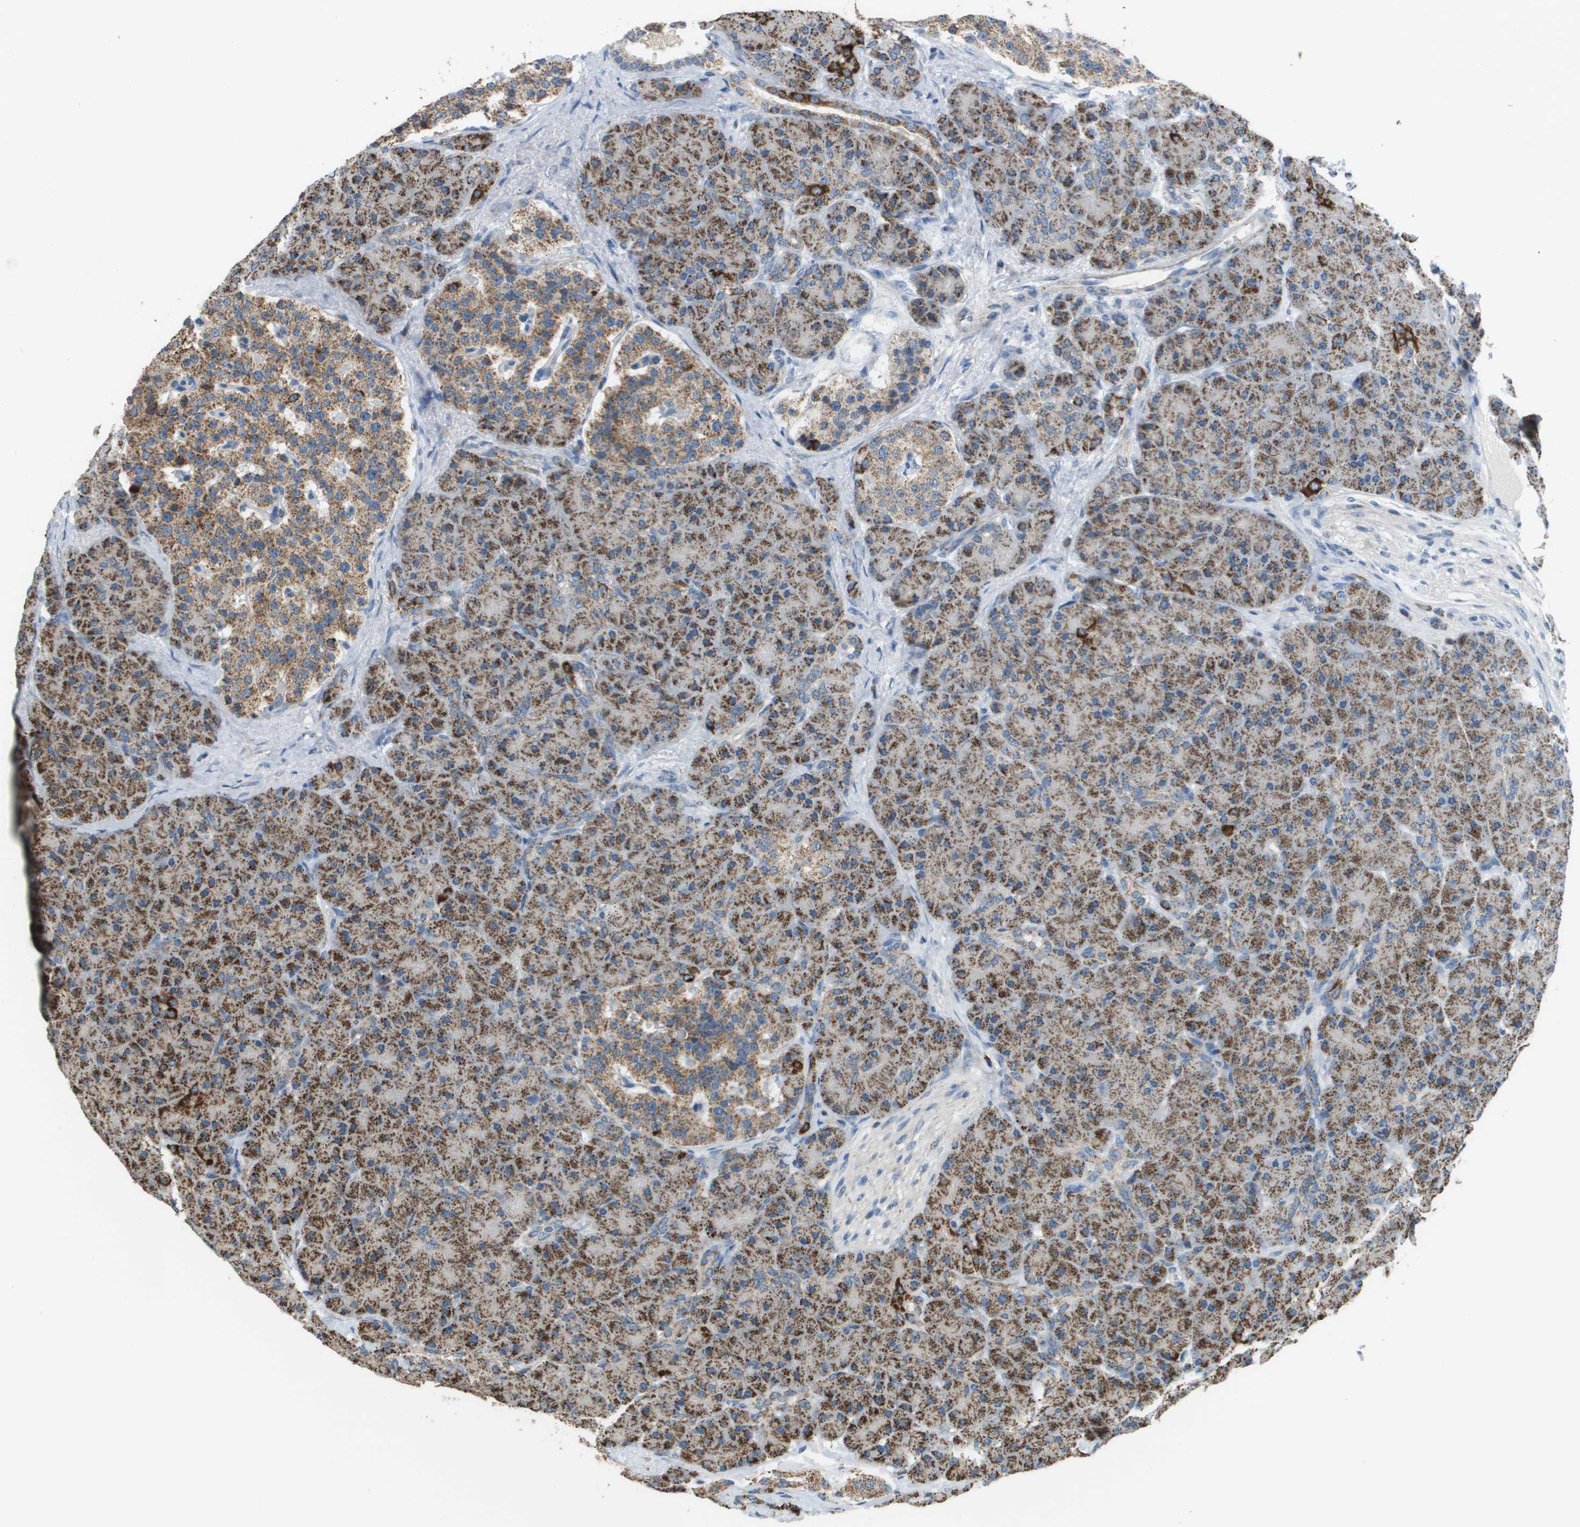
{"staining": {"intensity": "moderate", "quantity": ">75%", "location": "cytoplasmic/membranous"}, "tissue": "pancreas", "cell_type": "Exocrine glandular cells", "image_type": "normal", "snomed": [{"axis": "morphology", "description": "Normal tissue, NOS"}, {"axis": "topography", "description": "Pancreas"}], "caption": "Exocrine glandular cells reveal moderate cytoplasmic/membranous positivity in about >75% of cells in benign pancreas.", "gene": "FH", "patient": {"sex": "male", "age": 66}}